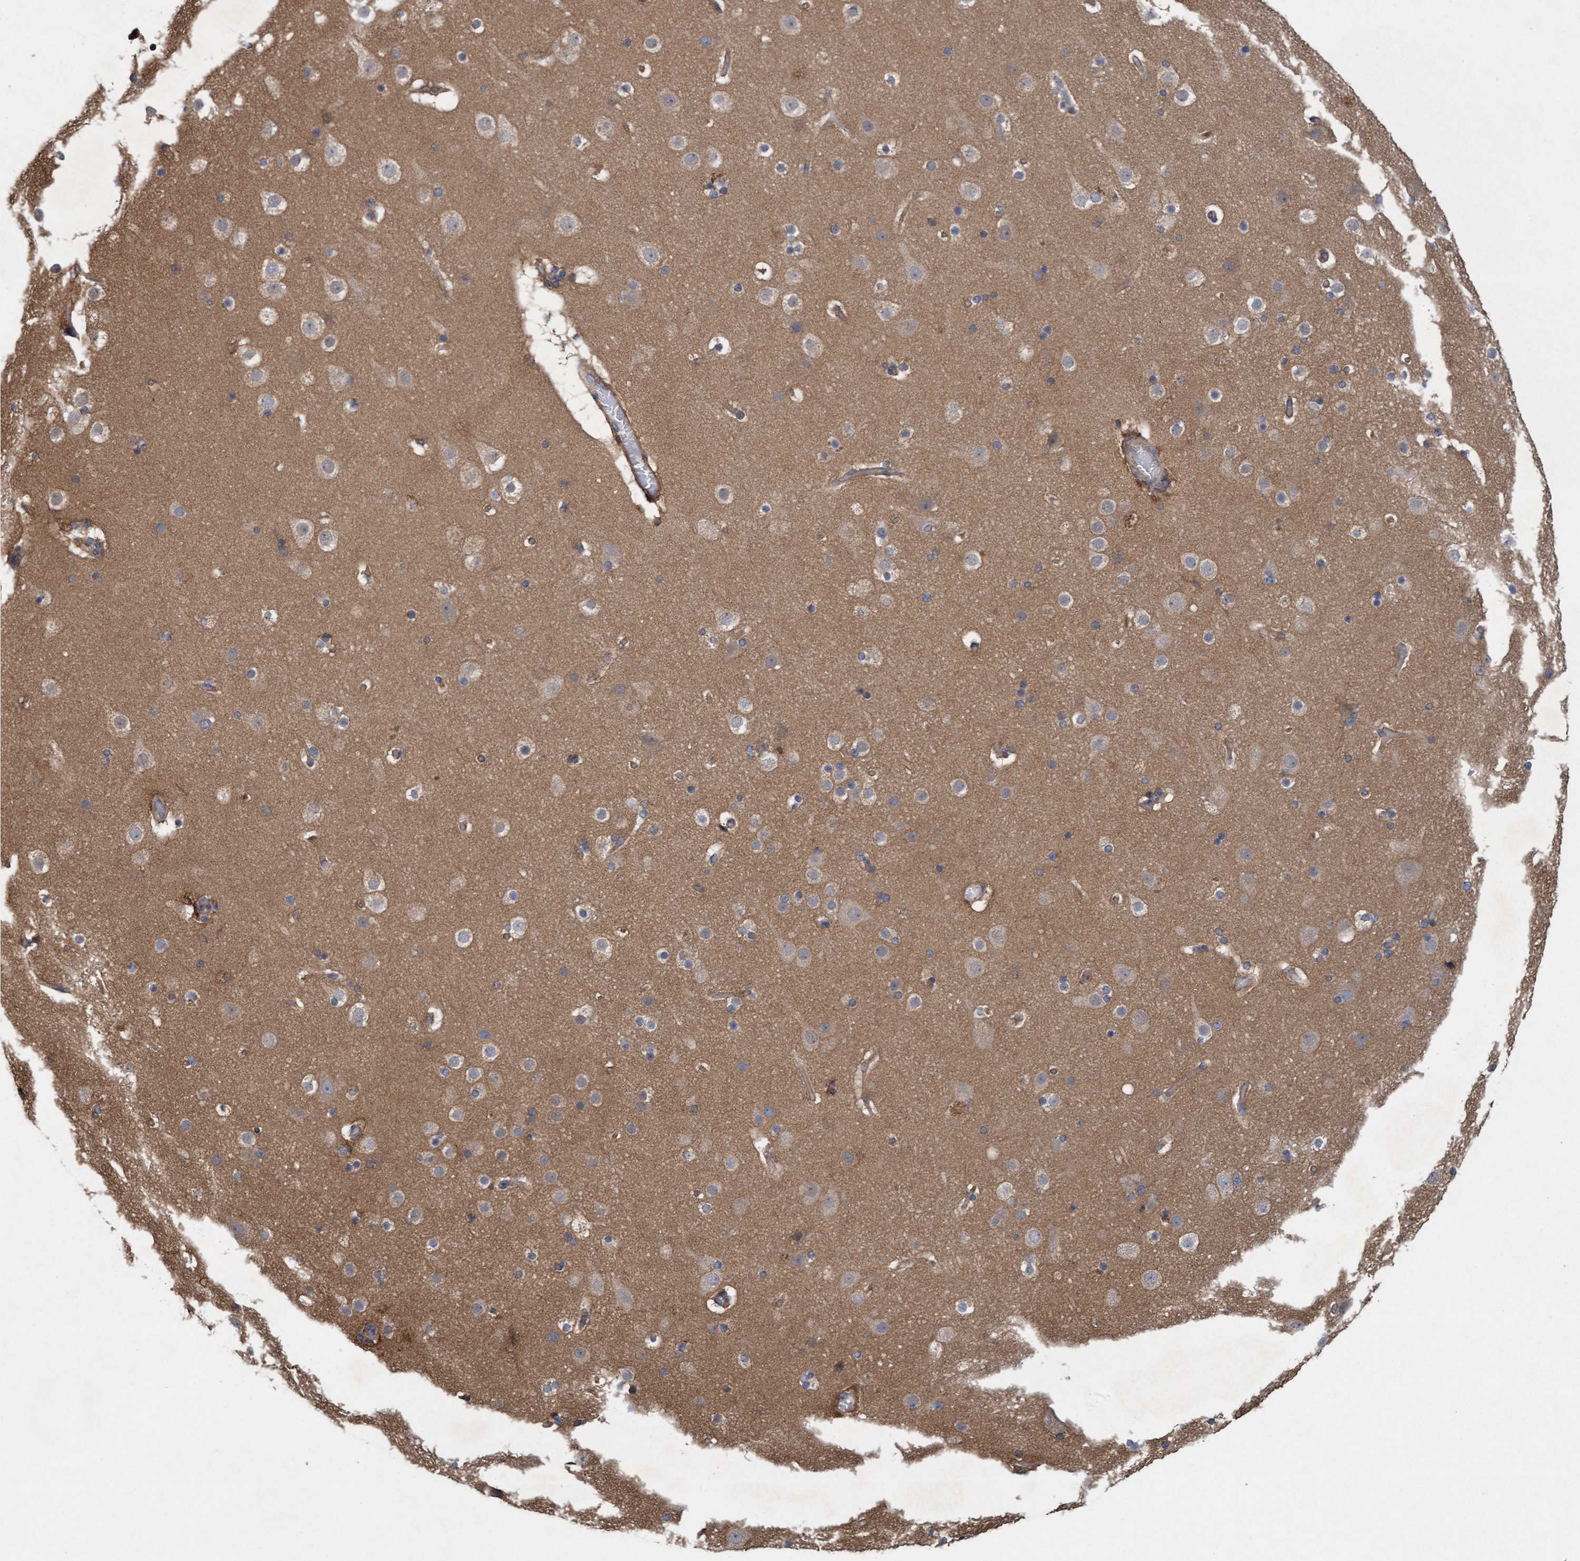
{"staining": {"intensity": "moderate", "quantity": "<25%", "location": "cytoplasmic/membranous"}, "tissue": "cerebral cortex", "cell_type": "Endothelial cells", "image_type": "normal", "snomed": [{"axis": "morphology", "description": "Normal tissue, NOS"}, {"axis": "topography", "description": "Cerebral cortex"}], "caption": "A brown stain shows moderate cytoplasmic/membranous expression of a protein in endothelial cells of normal human cerebral cortex. (IHC, brightfield microscopy, high magnification).", "gene": "DDHD2", "patient": {"sex": "male", "age": 57}}